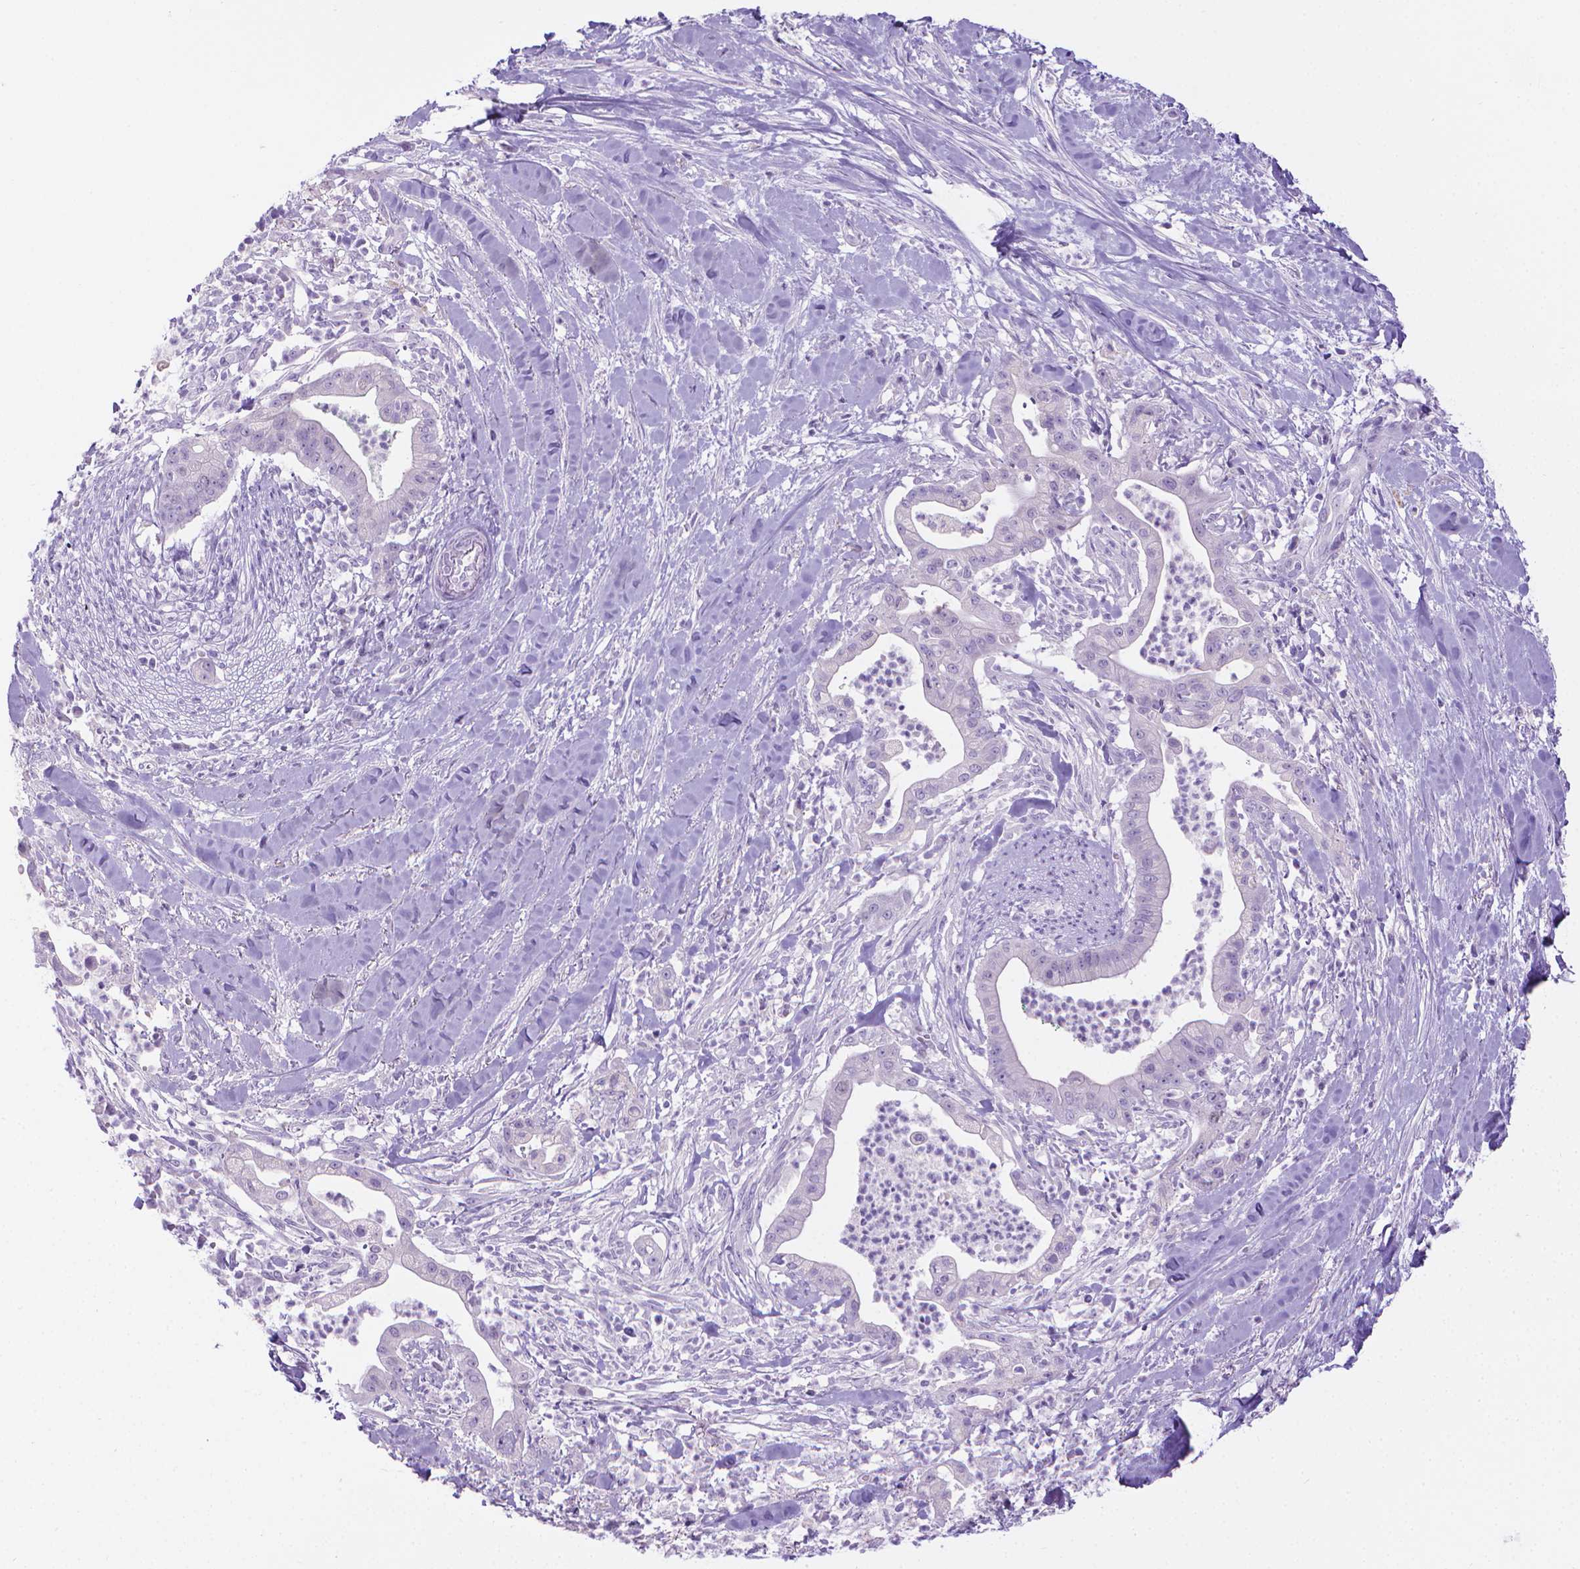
{"staining": {"intensity": "negative", "quantity": "none", "location": "none"}, "tissue": "pancreatic cancer", "cell_type": "Tumor cells", "image_type": "cancer", "snomed": [{"axis": "morphology", "description": "Normal tissue, NOS"}, {"axis": "morphology", "description": "Adenocarcinoma, NOS"}, {"axis": "topography", "description": "Lymph node"}, {"axis": "topography", "description": "Pancreas"}], "caption": "Immunohistochemistry image of neoplastic tissue: human pancreatic cancer stained with DAB displays no significant protein expression in tumor cells. (IHC, brightfield microscopy, high magnification).", "gene": "SPAG6", "patient": {"sex": "female", "age": 58}}